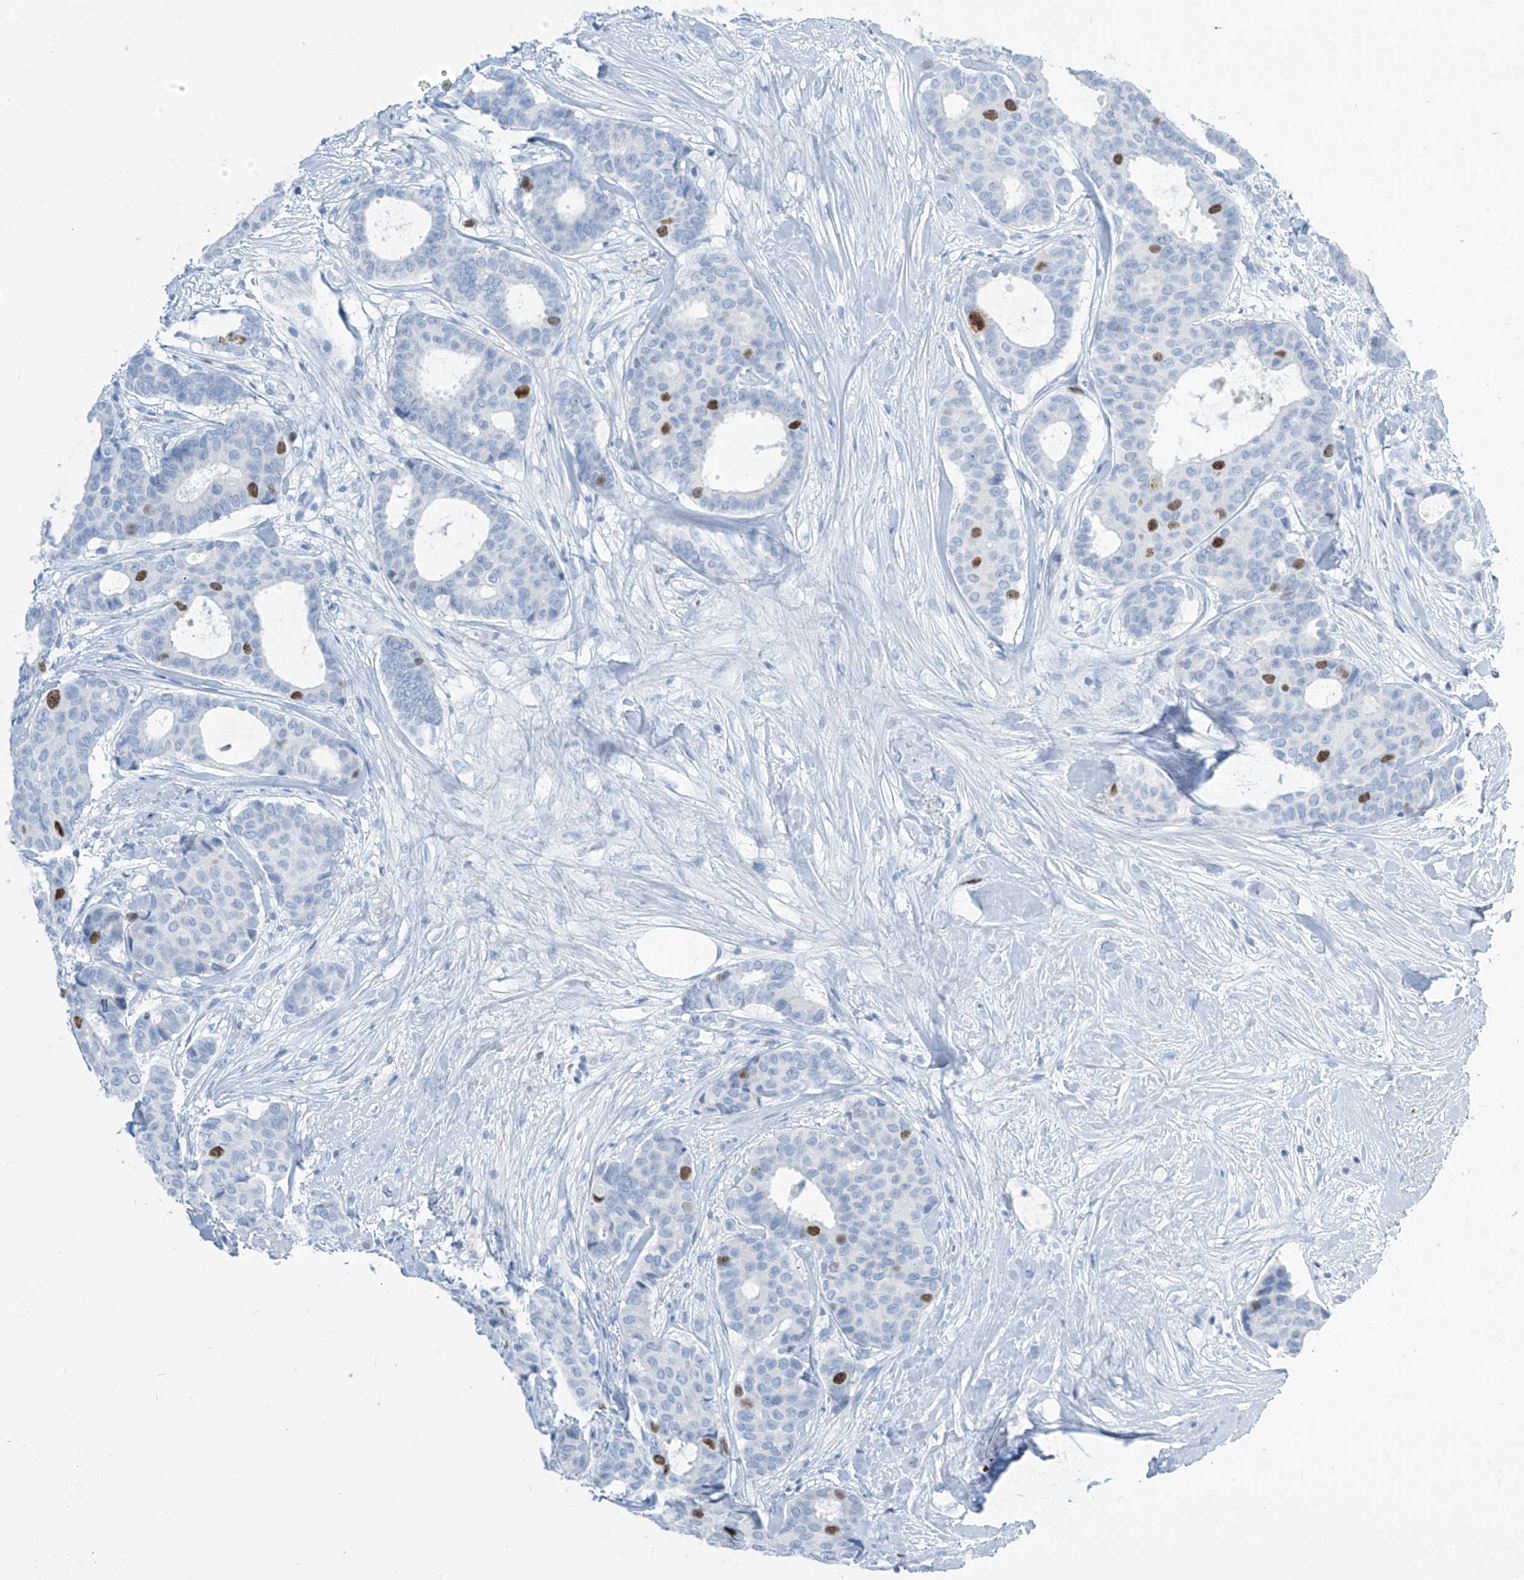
{"staining": {"intensity": "moderate", "quantity": "<25%", "location": "nuclear"}, "tissue": "breast cancer", "cell_type": "Tumor cells", "image_type": "cancer", "snomed": [{"axis": "morphology", "description": "Duct carcinoma"}, {"axis": "topography", "description": "Breast"}], "caption": "Breast infiltrating ductal carcinoma stained with DAB immunohistochemistry (IHC) demonstrates low levels of moderate nuclear expression in about <25% of tumor cells.", "gene": "SGO2", "patient": {"sex": "female", "age": 75}}